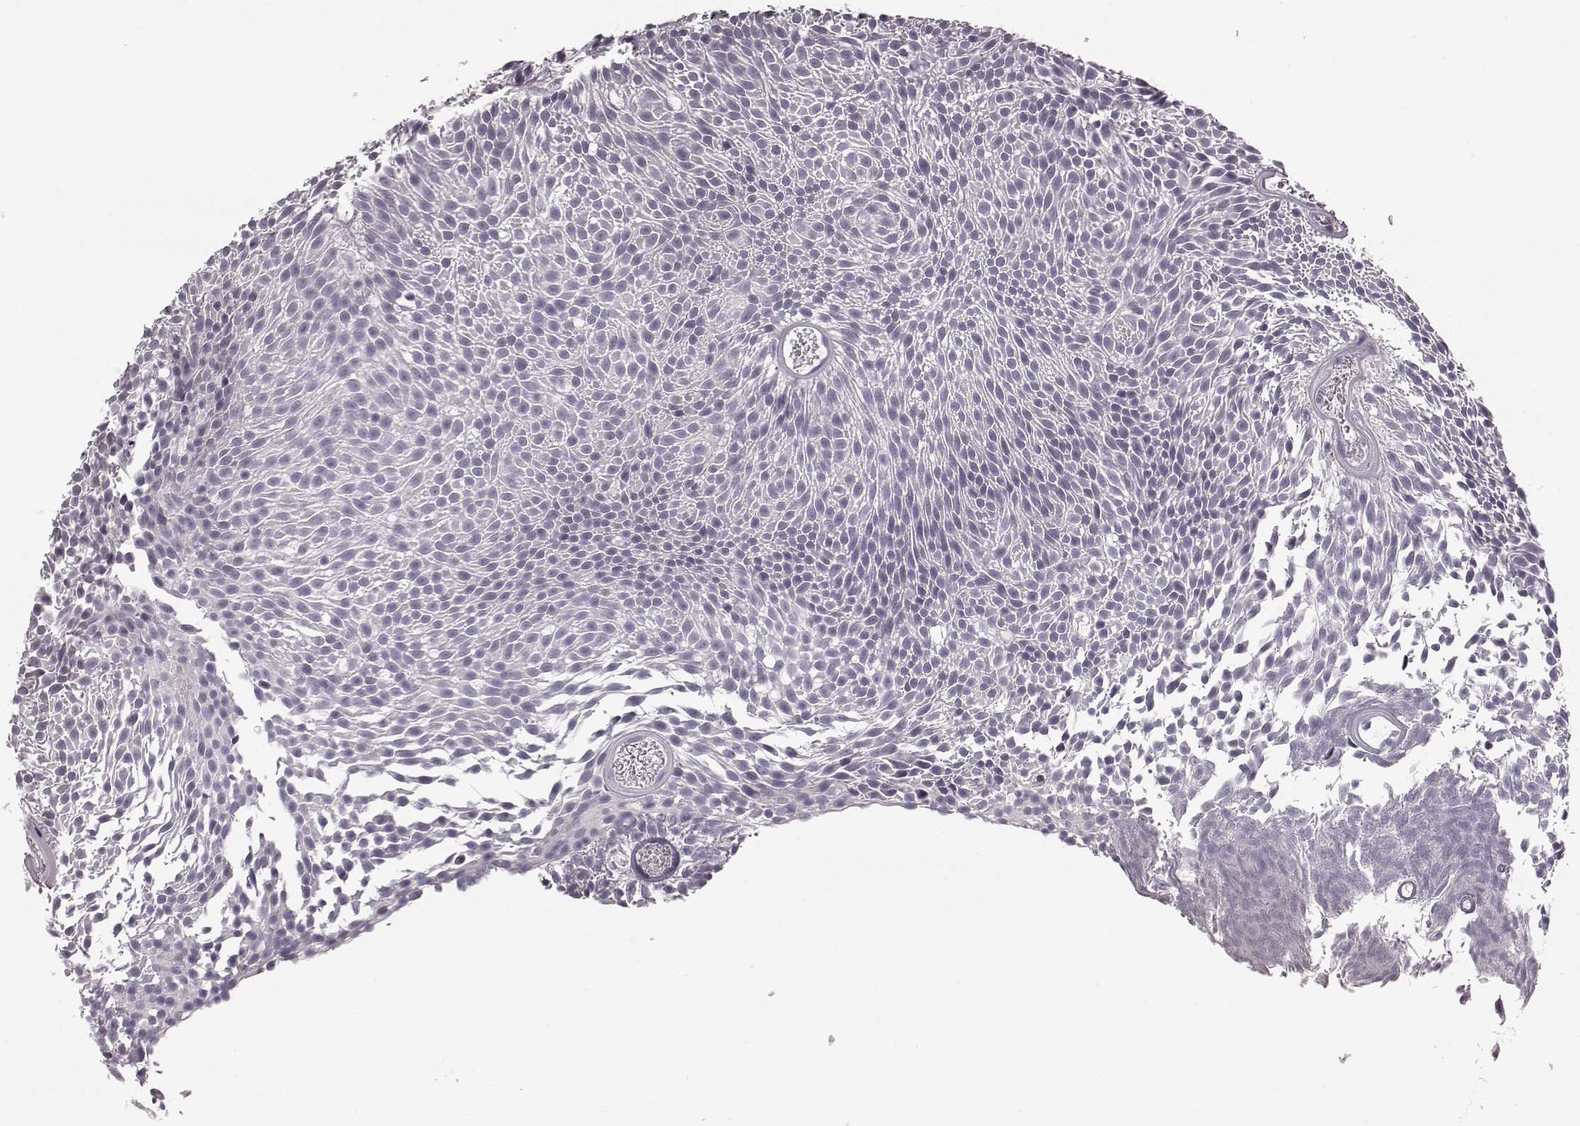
{"staining": {"intensity": "negative", "quantity": "none", "location": "none"}, "tissue": "urothelial cancer", "cell_type": "Tumor cells", "image_type": "cancer", "snomed": [{"axis": "morphology", "description": "Urothelial carcinoma, Low grade"}, {"axis": "topography", "description": "Urinary bladder"}], "caption": "The immunohistochemistry histopathology image has no significant positivity in tumor cells of urothelial cancer tissue.", "gene": "ZNF433", "patient": {"sex": "male", "age": 77}}